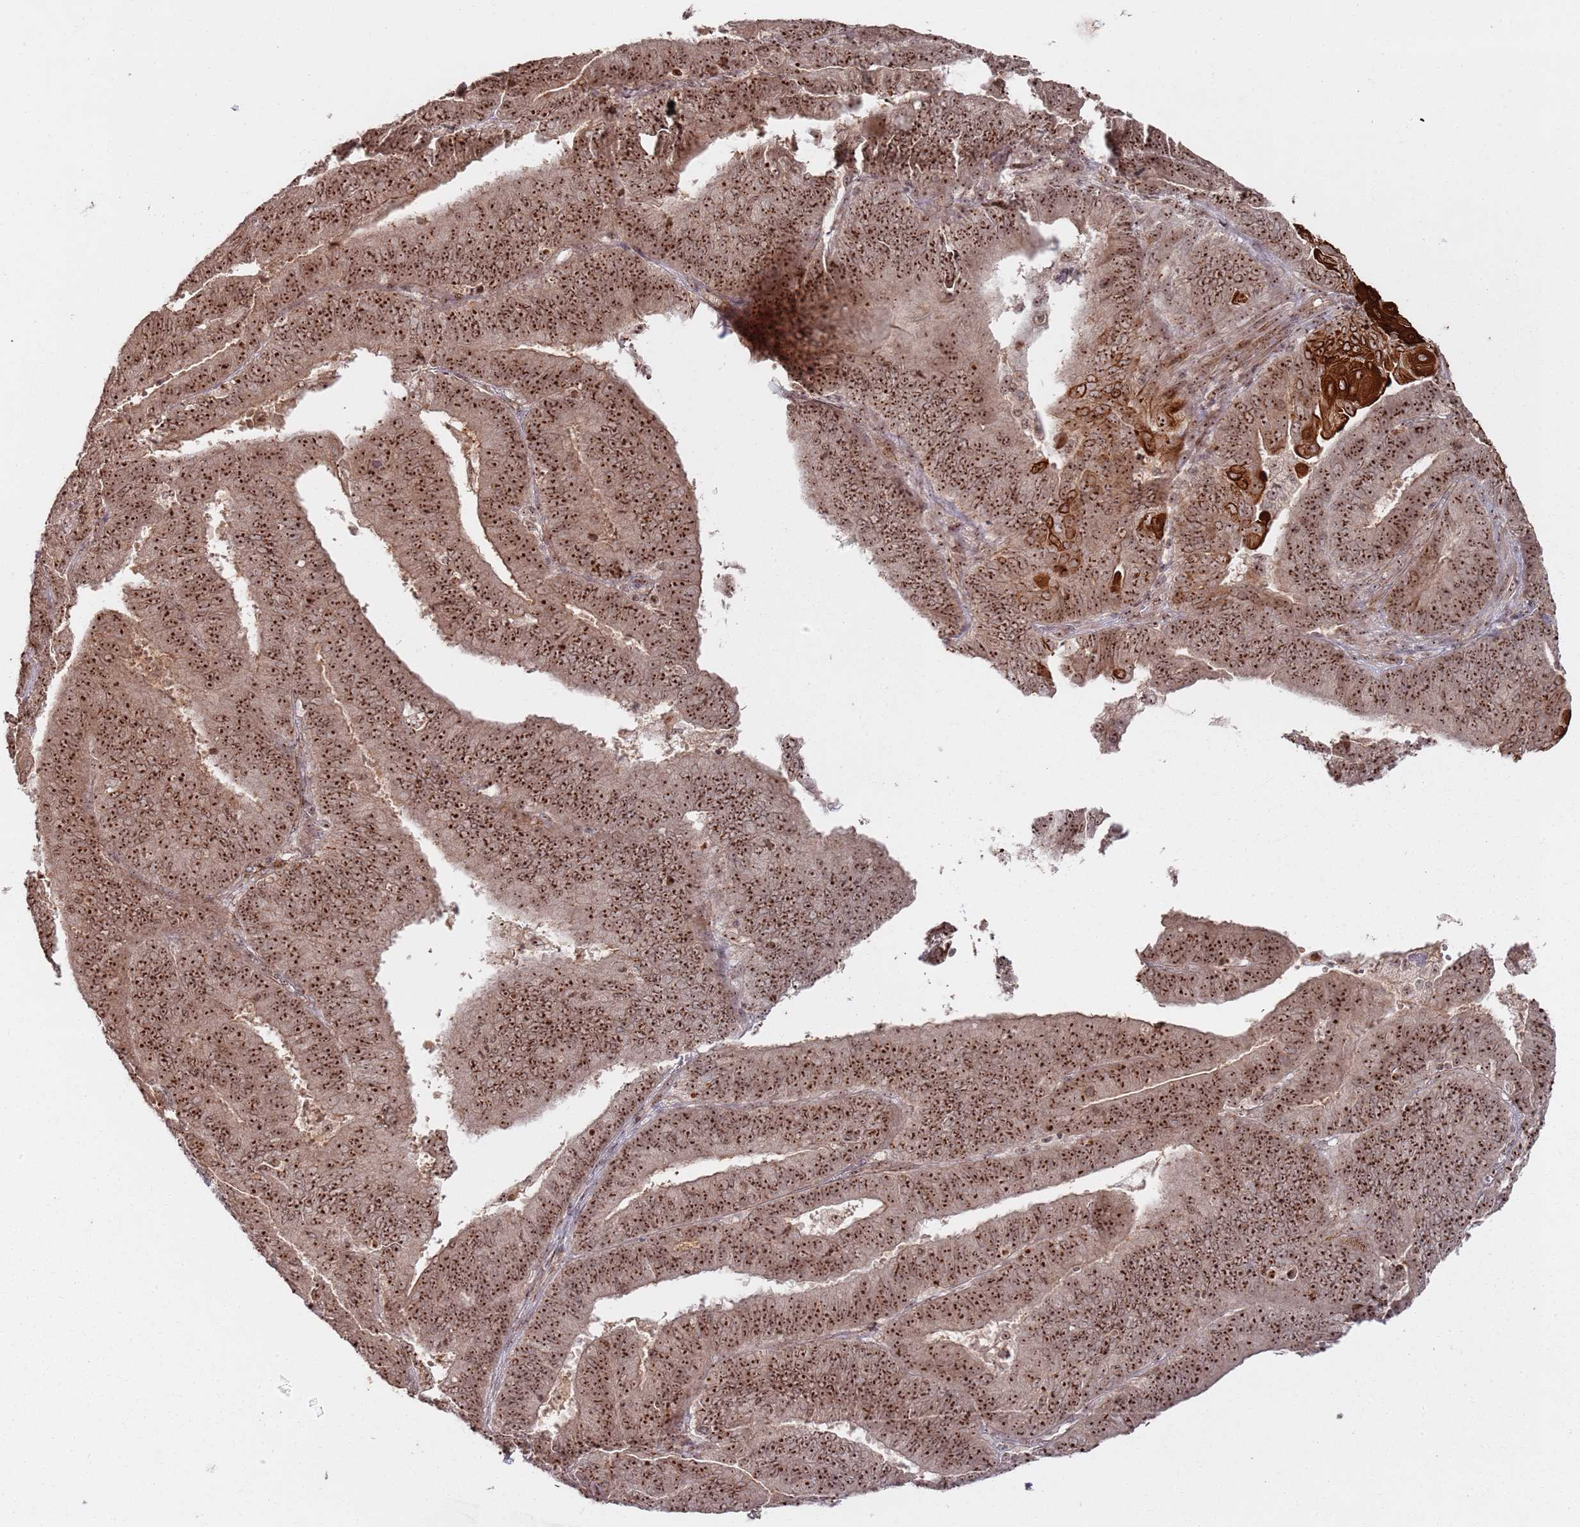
{"staining": {"intensity": "strong", "quantity": ">75%", "location": "nuclear"}, "tissue": "endometrial cancer", "cell_type": "Tumor cells", "image_type": "cancer", "snomed": [{"axis": "morphology", "description": "Adenocarcinoma, NOS"}, {"axis": "topography", "description": "Endometrium"}], "caption": "This is a photomicrograph of IHC staining of endometrial cancer (adenocarcinoma), which shows strong positivity in the nuclear of tumor cells.", "gene": "UTP11", "patient": {"sex": "female", "age": 73}}